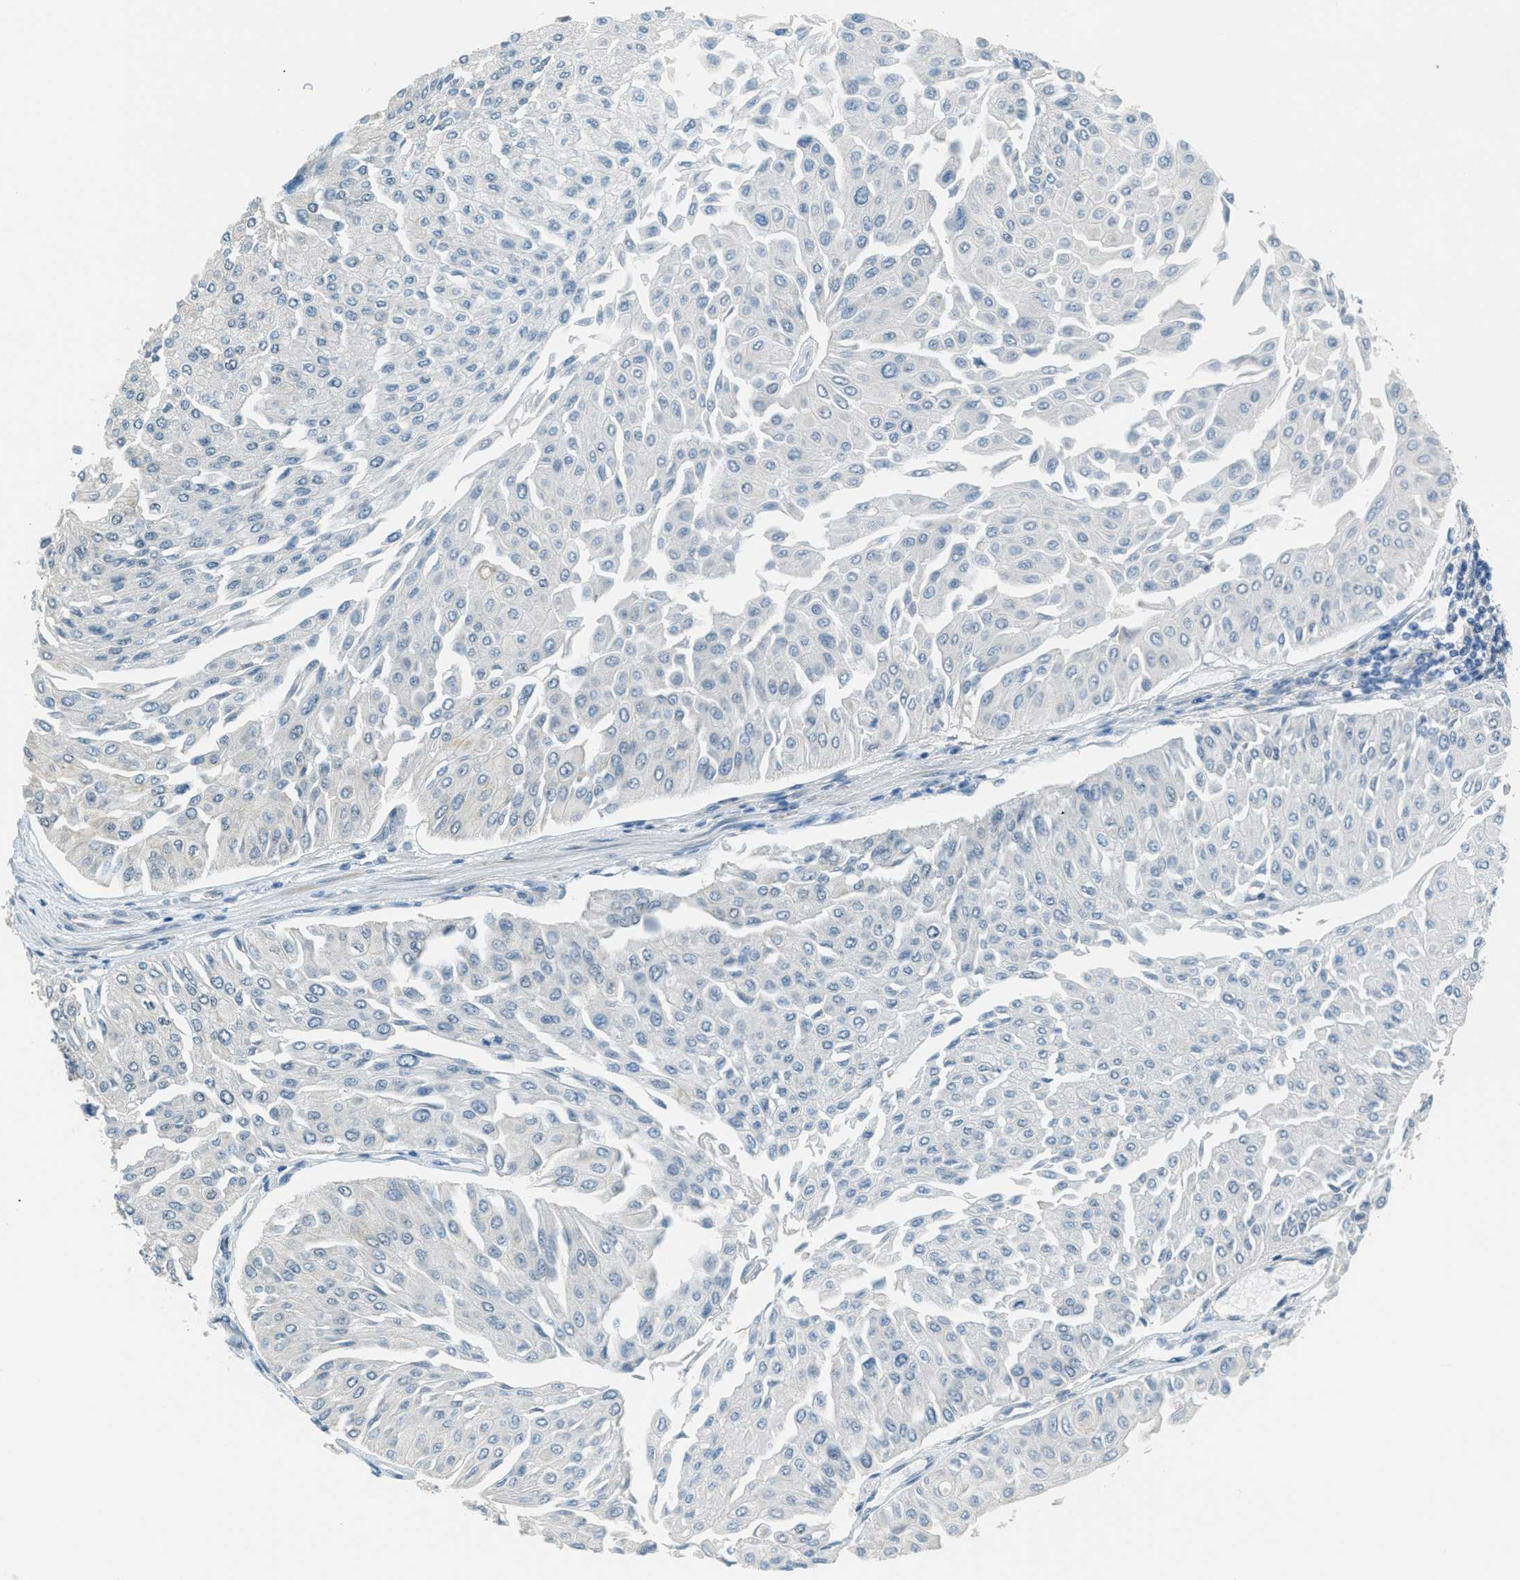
{"staining": {"intensity": "moderate", "quantity": ">75%", "location": "cytoplasmic/membranous"}, "tissue": "urothelial cancer", "cell_type": "Tumor cells", "image_type": "cancer", "snomed": [{"axis": "morphology", "description": "Urothelial carcinoma, Low grade"}, {"axis": "topography", "description": "Urinary bladder"}], "caption": "Low-grade urothelial carcinoma stained with a brown dye exhibits moderate cytoplasmic/membranous positive expression in approximately >75% of tumor cells.", "gene": "TCF3", "patient": {"sex": "male", "age": 67}}